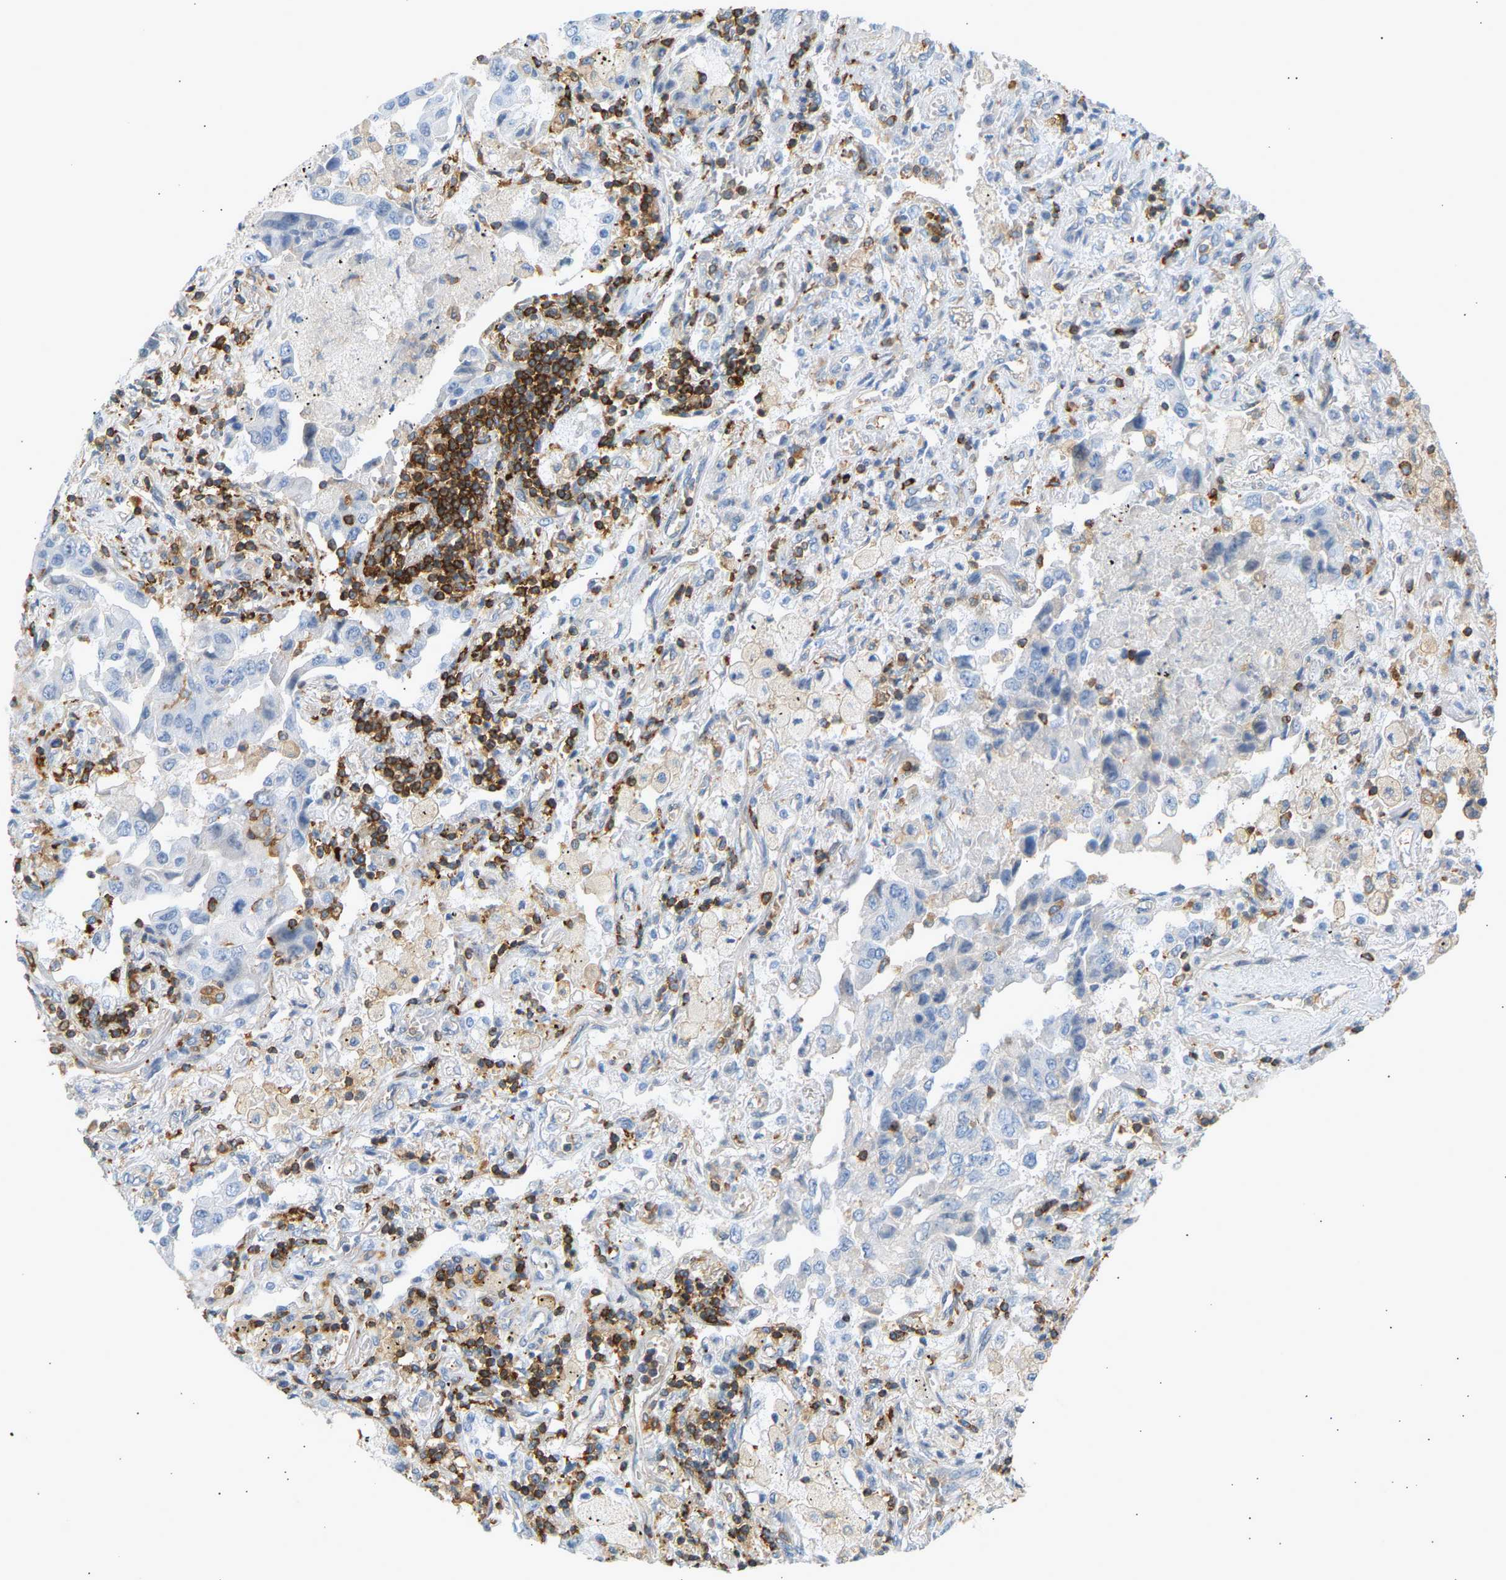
{"staining": {"intensity": "negative", "quantity": "none", "location": "none"}, "tissue": "lung cancer", "cell_type": "Tumor cells", "image_type": "cancer", "snomed": [{"axis": "morphology", "description": "Adenocarcinoma, NOS"}, {"axis": "topography", "description": "Lung"}], "caption": "IHC of lung adenocarcinoma displays no positivity in tumor cells.", "gene": "FNBP1", "patient": {"sex": "female", "age": 65}}